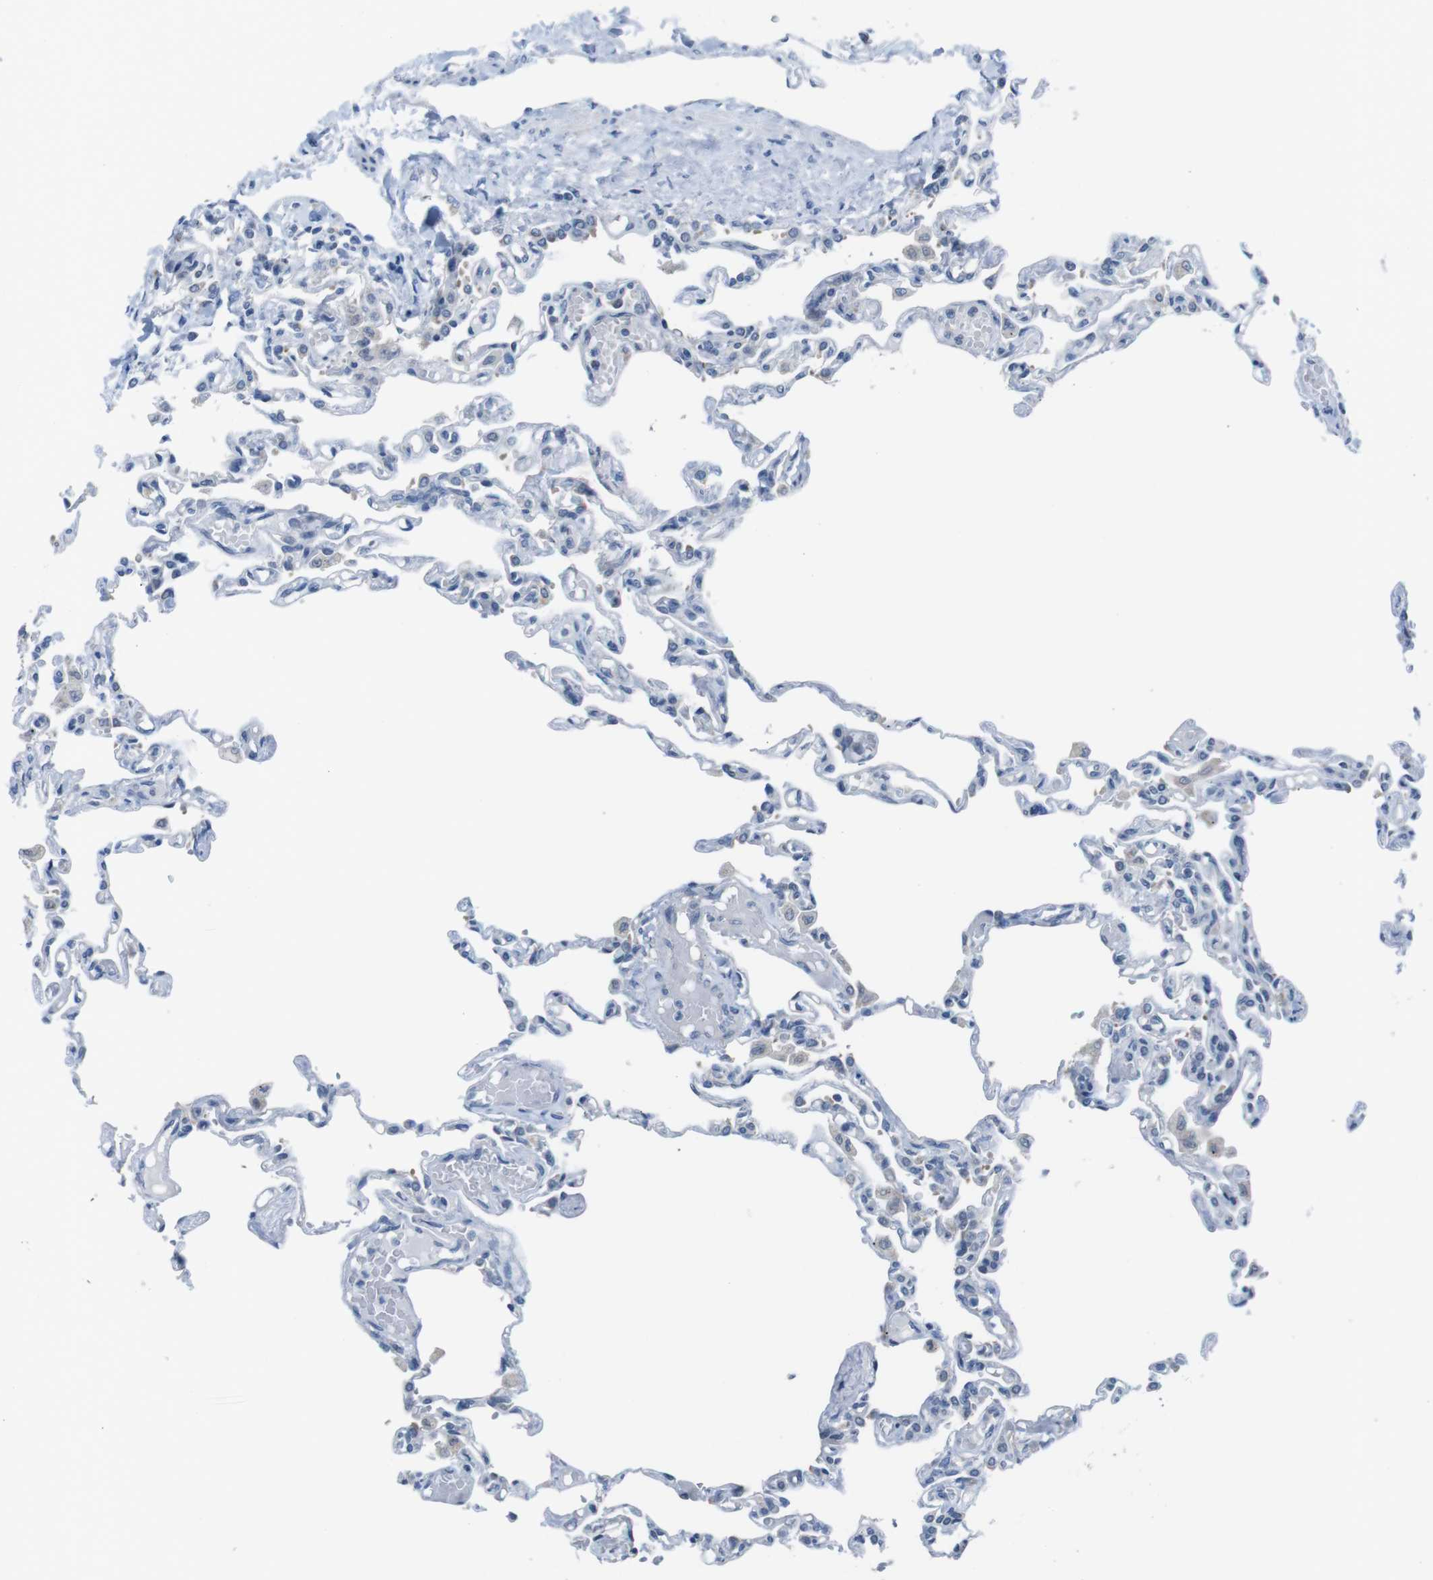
{"staining": {"intensity": "negative", "quantity": "none", "location": "none"}, "tissue": "lung", "cell_type": "Alveolar cells", "image_type": "normal", "snomed": [{"axis": "morphology", "description": "Normal tissue, NOS"}, {"axis": "topography", "description": "Lung"}], "caption": "Histopathology image shows no protein staining in alveolar cells of unremarkable lung.", "gene": "CDH22", "patient": {"sex": "male", "age": 21}}